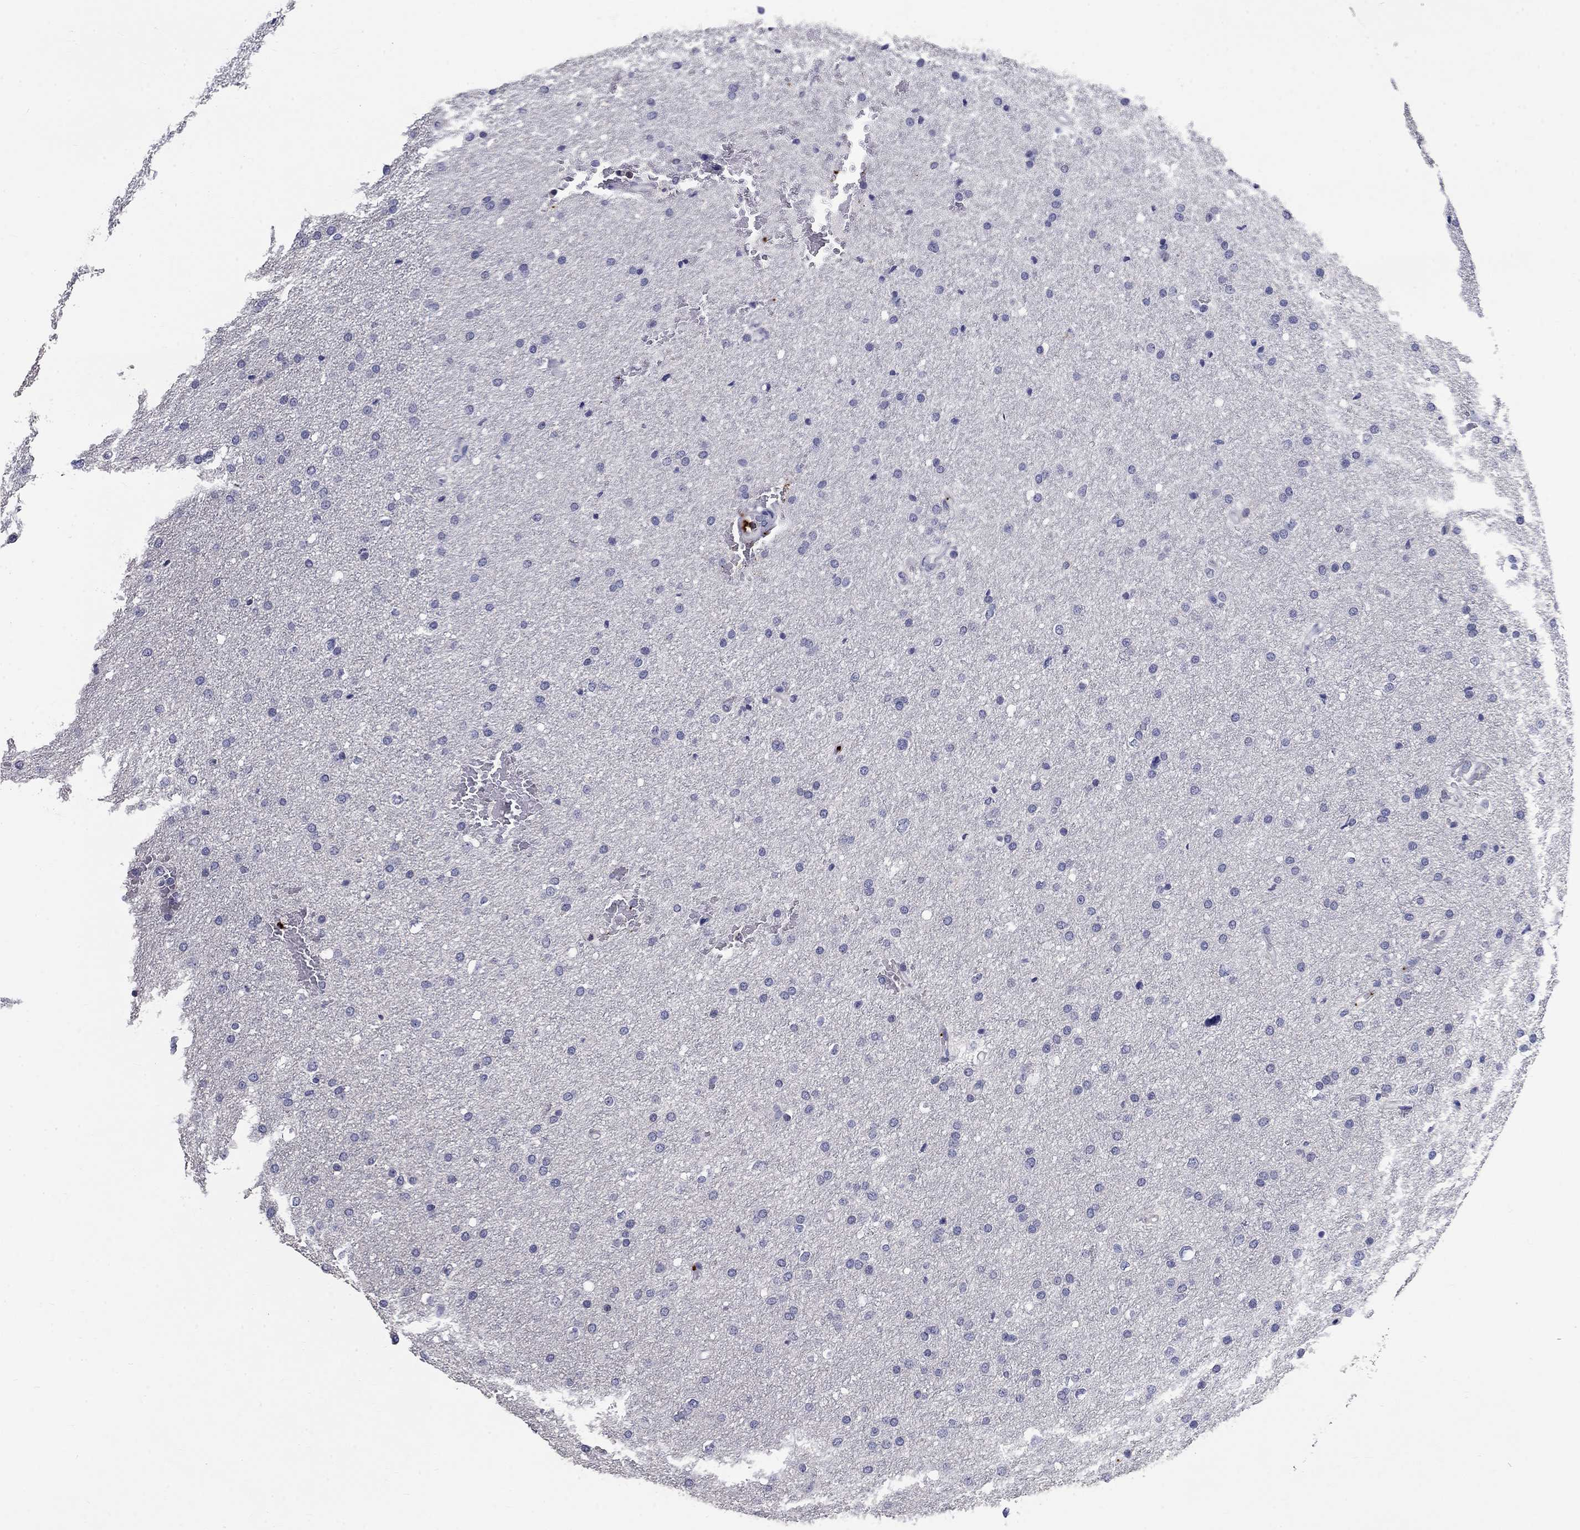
{"staining": {"intensity": "negative", "quantity": "none", "location": "none"}, "tissue": "glioma", "cell_type": "Tumor cells", "image_type": "cancer", "snomed": [{"axis": "morphology", "description": "Glioma, malignant, Low grade"}, {"axis": "topography", "description": "Brain"}], "caption": "The IHC photomicrograph has no significant expression in tumor cells of glioma tissue.", "gene": "PLEK", "patient": {"sex": "female", "age": 37}}